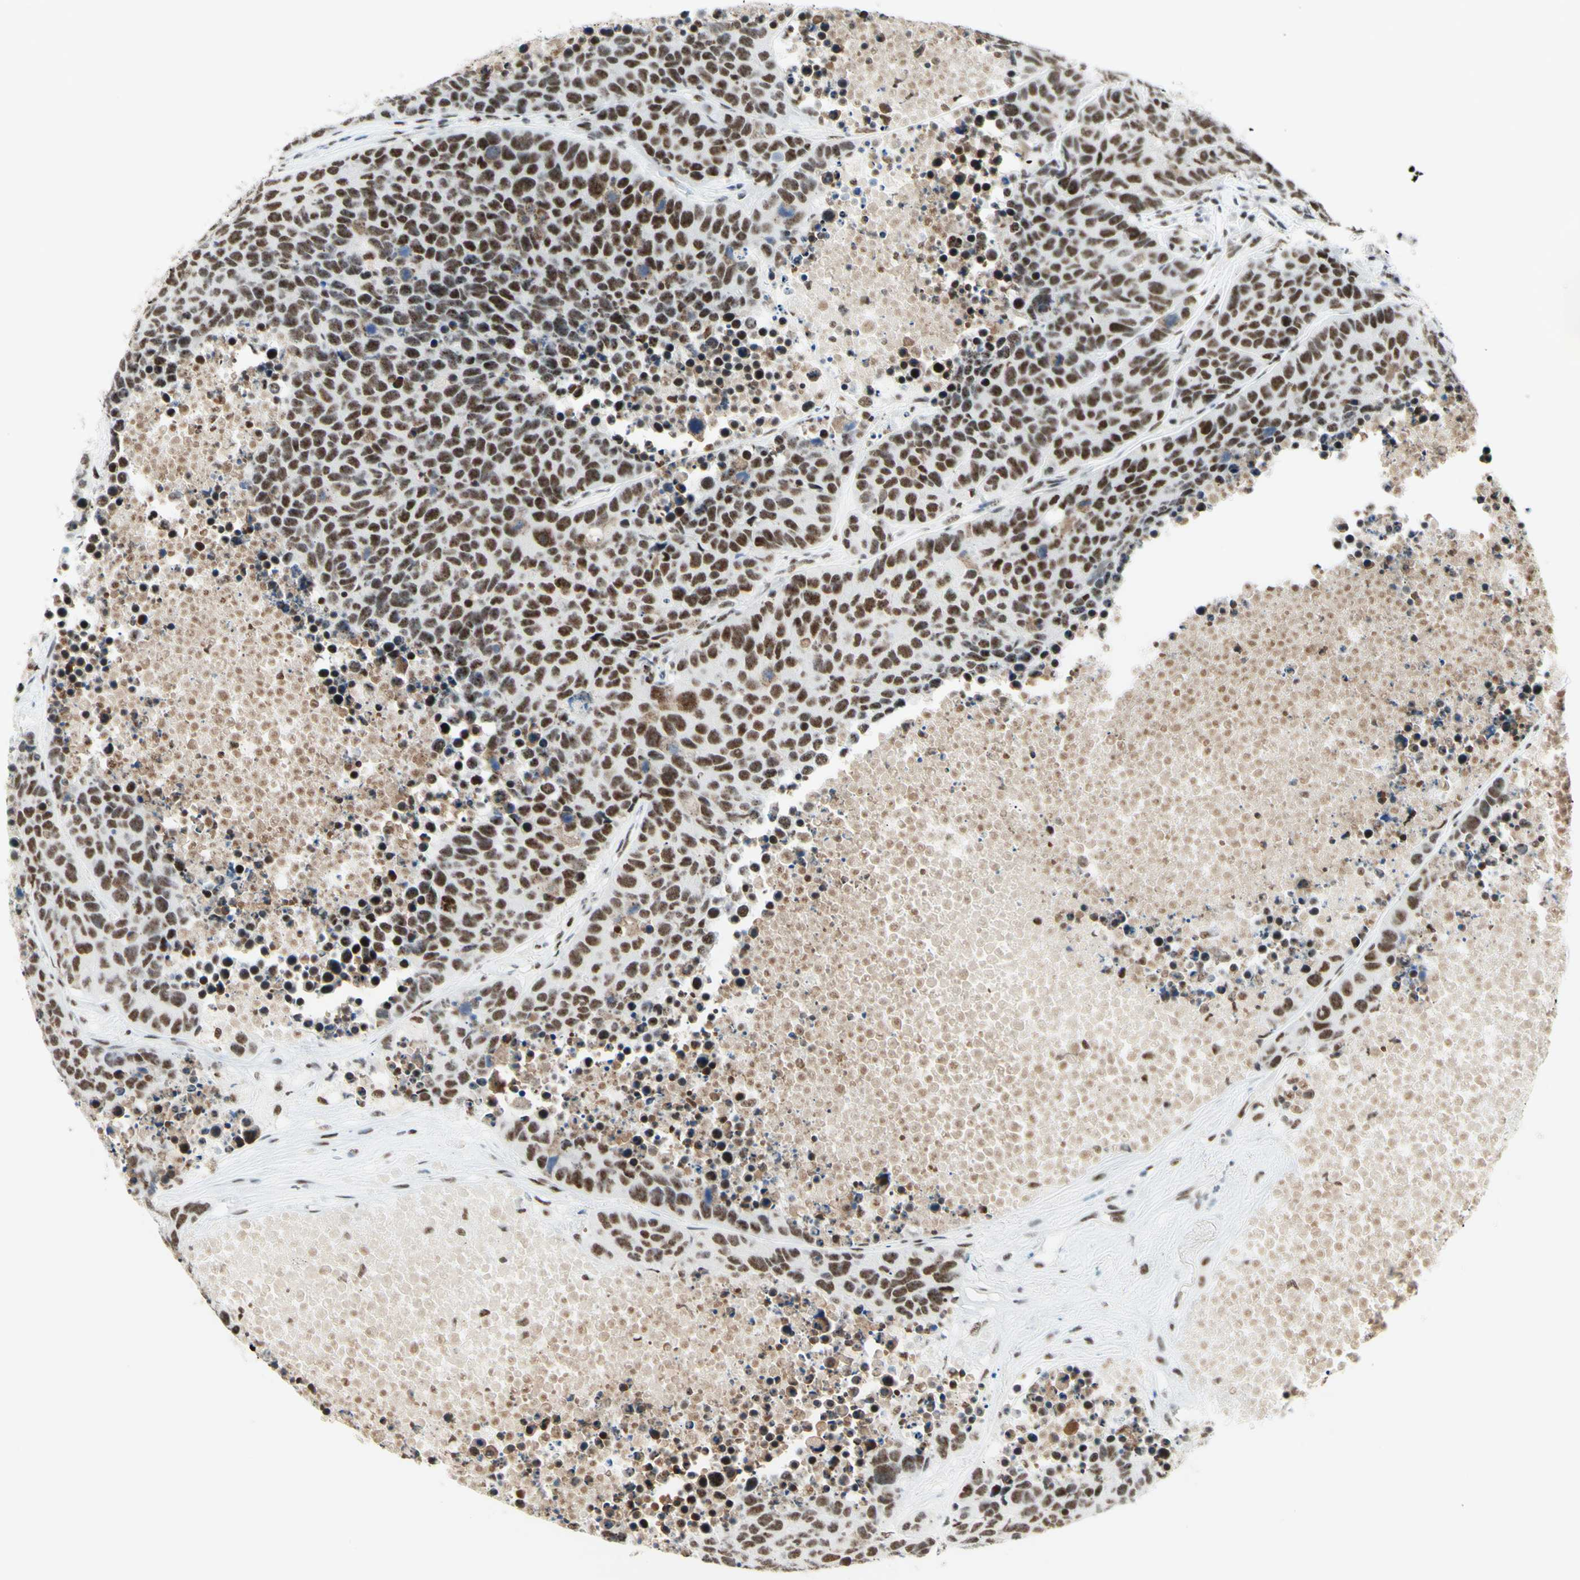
{"staining": {"intensity": "moderate", "quantity": ">75%", "location": "nuclear"}, "tissue": "carcinoid", "cell_type": "Tumor cells", "image_type": "cancer", "snomed": [{"axis": "morphology", "description": "Carcinoid, malignant, NOS"}, {"axis": "topography", "description": "Lung"}], "caption": "Immunohistochemical staining of carcinoid reveals medium levels of moderate nuclear protein expression in approximately >75% of tumor cells.", "gene": "WTAP", "patient": {"sex": "male", "age": 60}}